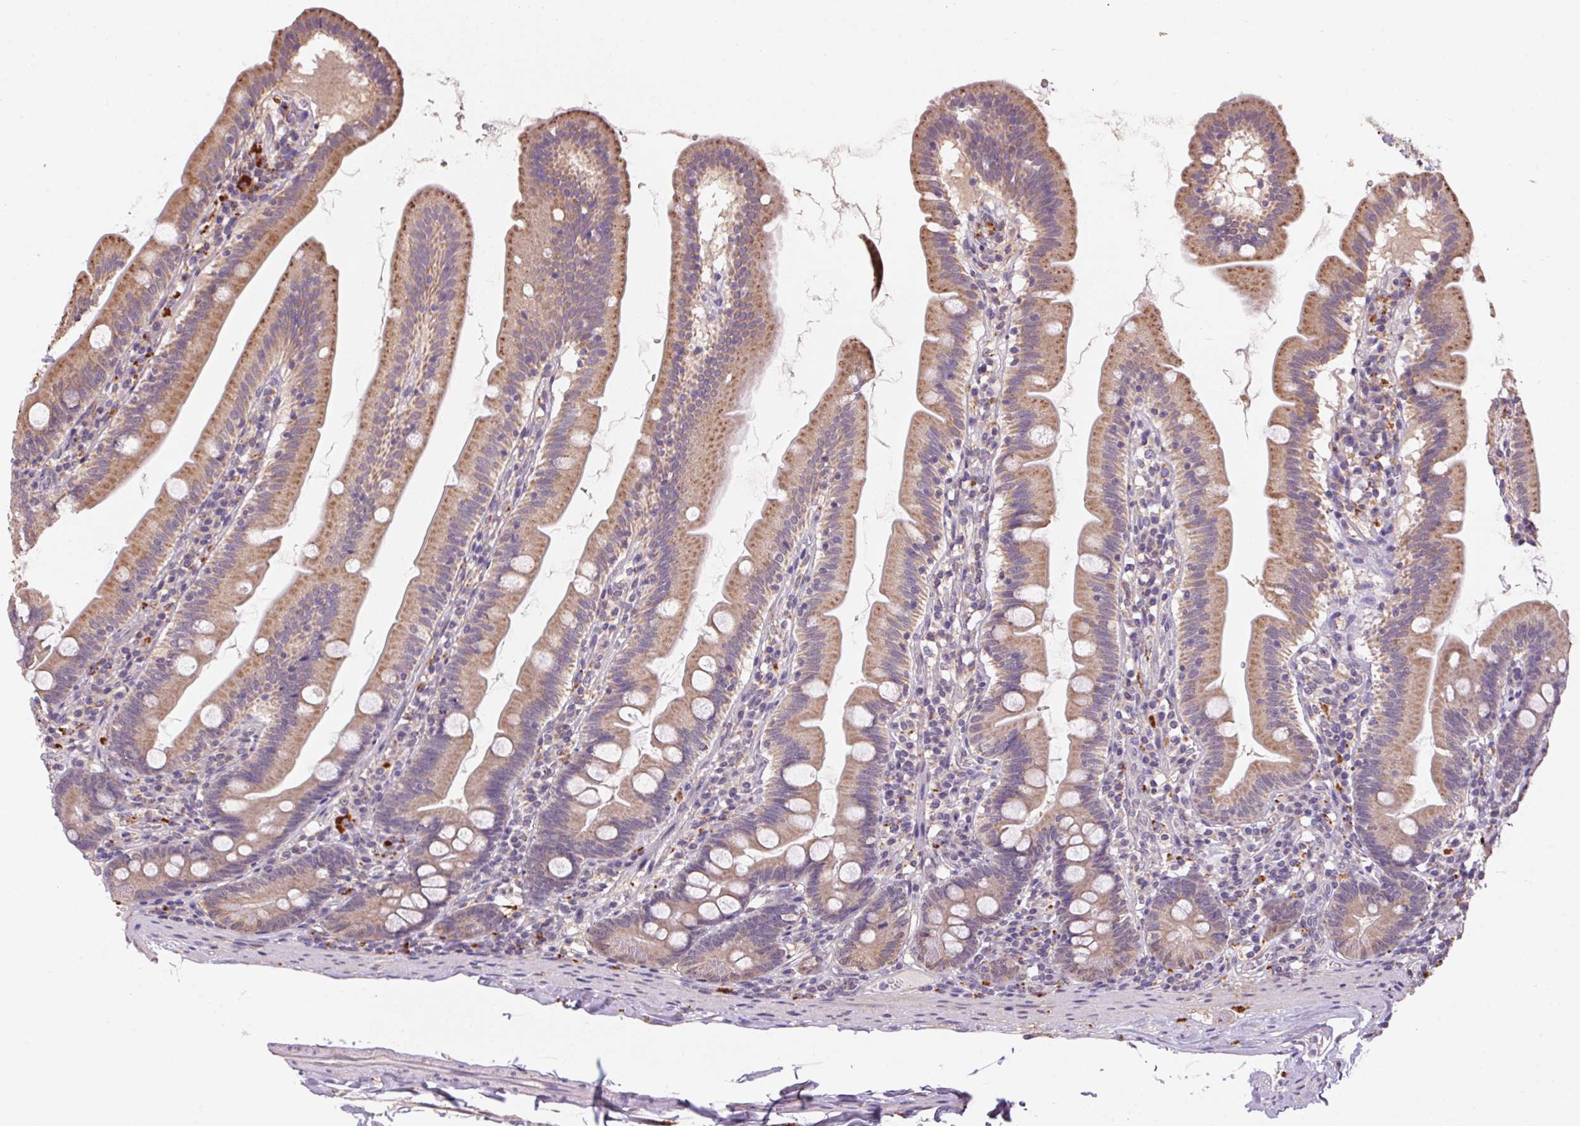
{"staining": {"intensity": "moderate", "quantity": ">75%", "location": "cytoplasmic/membranous"}, "tissue": "duodenum", "cell_type": "Glandular cells", "image_type": "normal", "snomed": [{"axis": "morphology", "description": "Normal tissue, NOS"}, {"axis": "topography", "description": "Duodenum"}], "caption": "The image demonstrates staining of unremarkable duodenum, revealing moderate cytoplasmic/membranous protein positivity (brown color) within glandular cells.", "gene": "ADH5", "patient": {"sex": "female", "age": 67}}